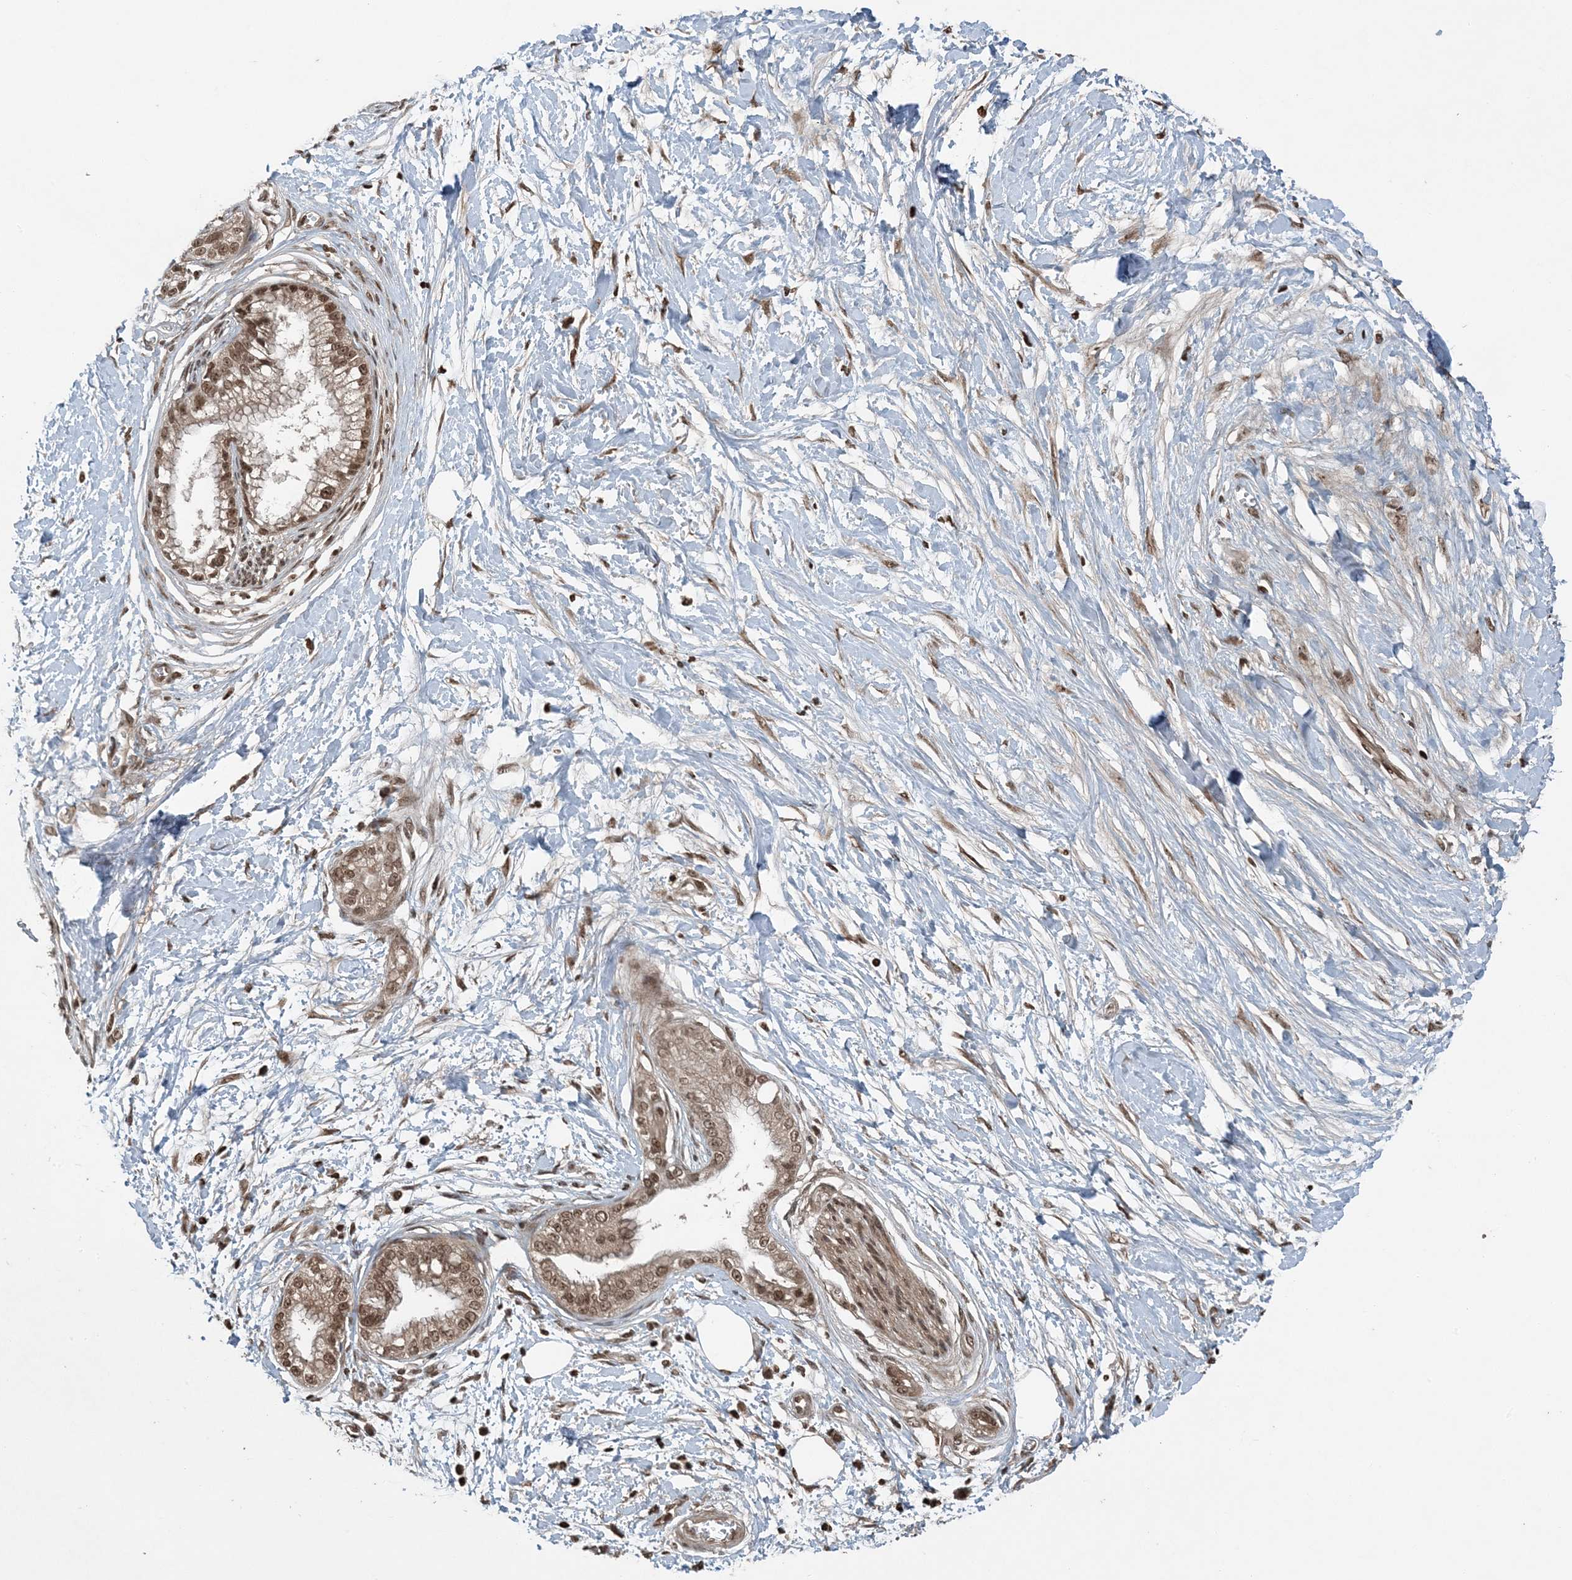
{"staining": {"intensity": "moderate", "quantity": ">75%", "location": "cytoplasmic/membranous,nuclear"}, "tissue": "pancreatic cancer", "cell_type": "Tumor cells", "image_type": "cancer", "snomed": [{"axis": "morphology", "description": "Adenocarcinoma, NOS"}, {"axis": "topography", "description": "Pancreas"}], "caption": "Immunohistochemical staining of human pancreatic cancer reveals moderate cytoplasmic/membranous and nuclear protein staining in about >75% of tumor cells.", "gene": "ZFAND2B", "patient": {"sex": "male", "age": 68}}